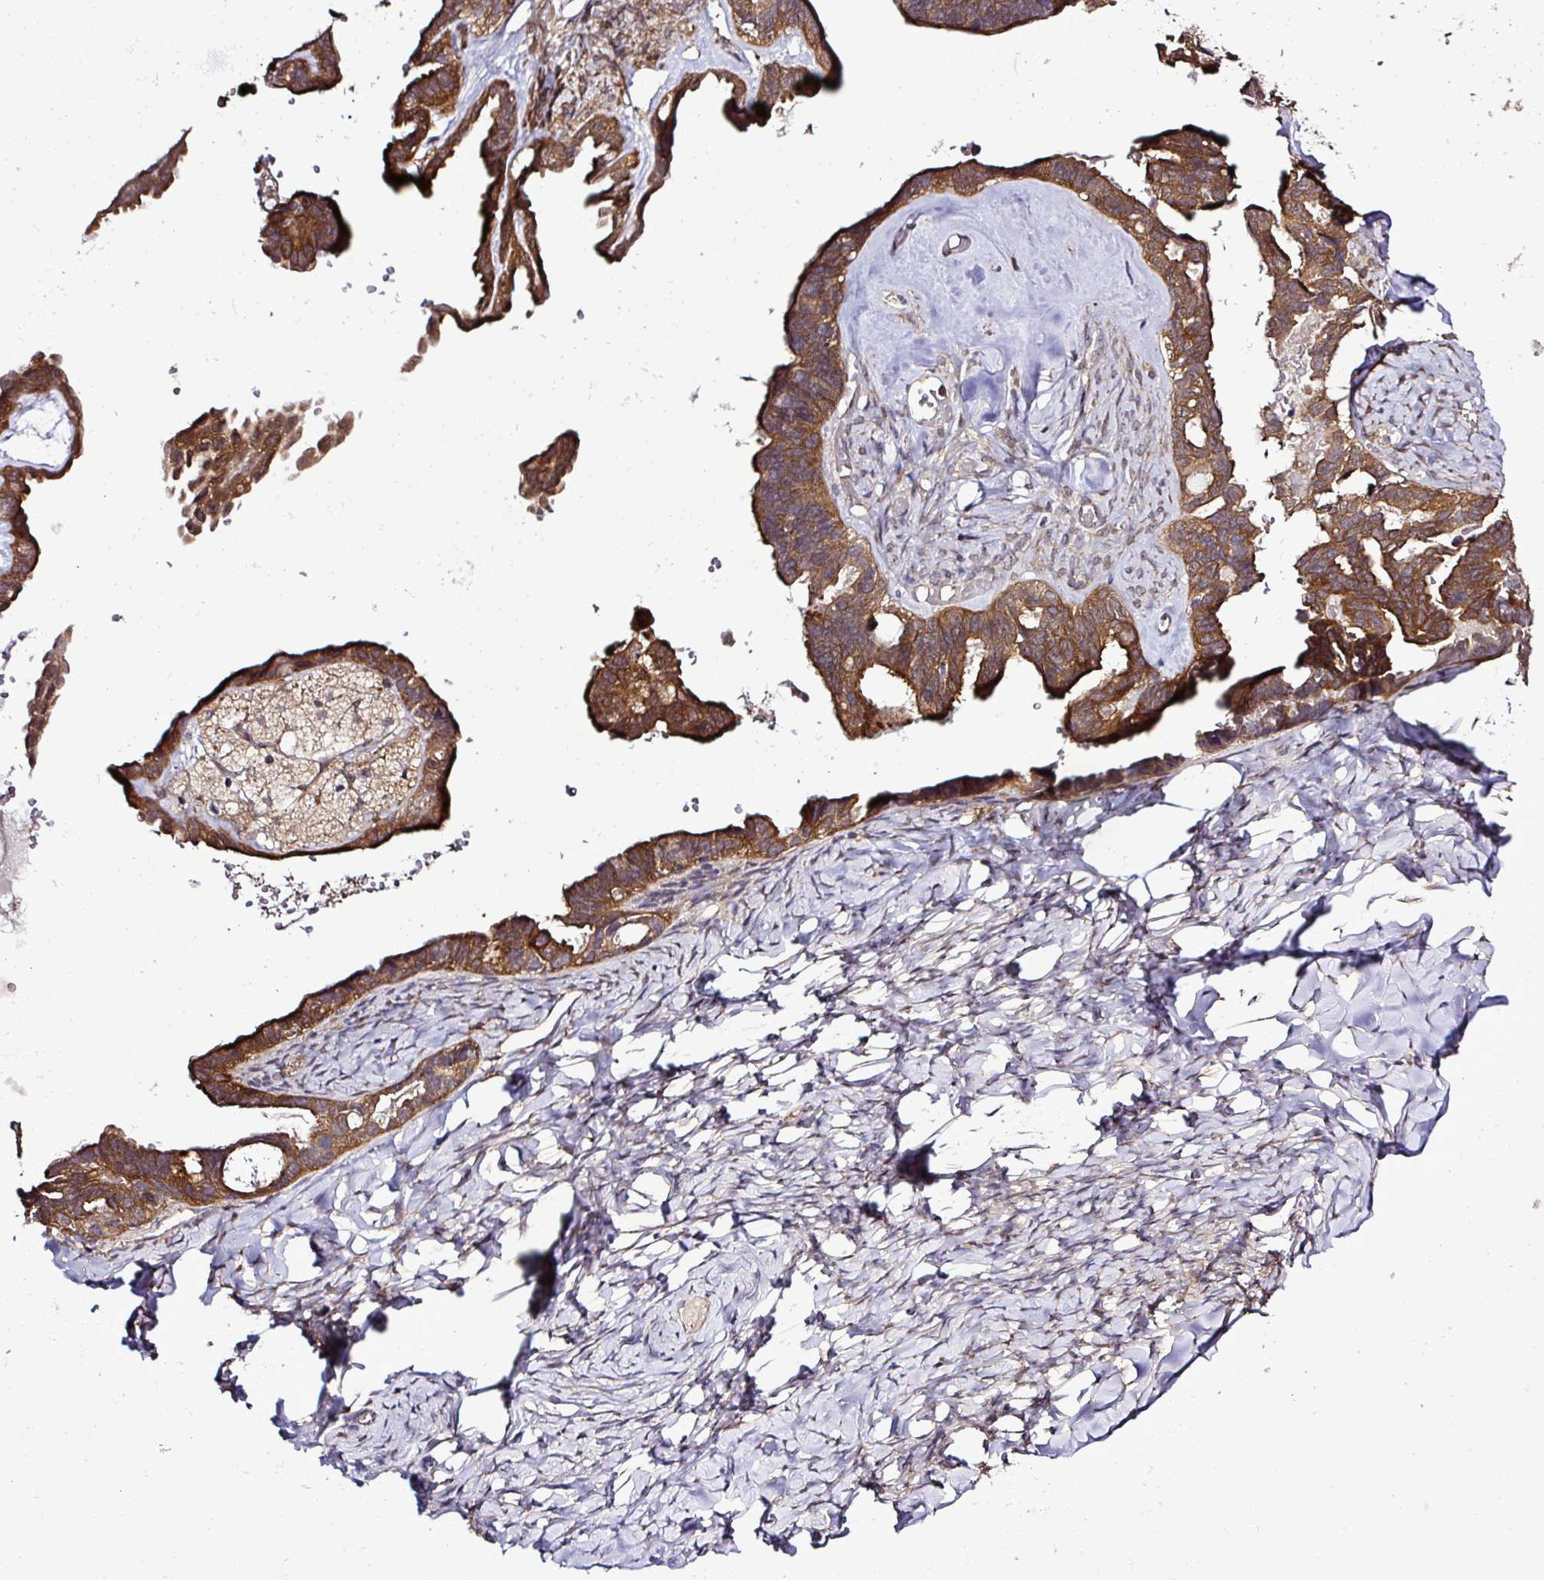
{"staining": {"intensity": "moderate", "quantity": ">75%", "location": "cytoplasmic/membranous"}, "tissue": "ovarian cancer", "cell_type": "Tumor cells", "image_type": "cancer", "snomed": [{"axis": "morphology", "description": "Cystadenocarcinoma, serous, NOS"}, {"axis": "topography", "description": "Ovary"}], "caption": "This is a micrograph of immunohistochemistry staining of ovarian cancer (serous cystadenocarcinoma), which shows moderate positivity in the cytoplasmic/membranous of tumor cells.", "gene": "TMEM107", "patient": {"sex": "female", "age": 69}}